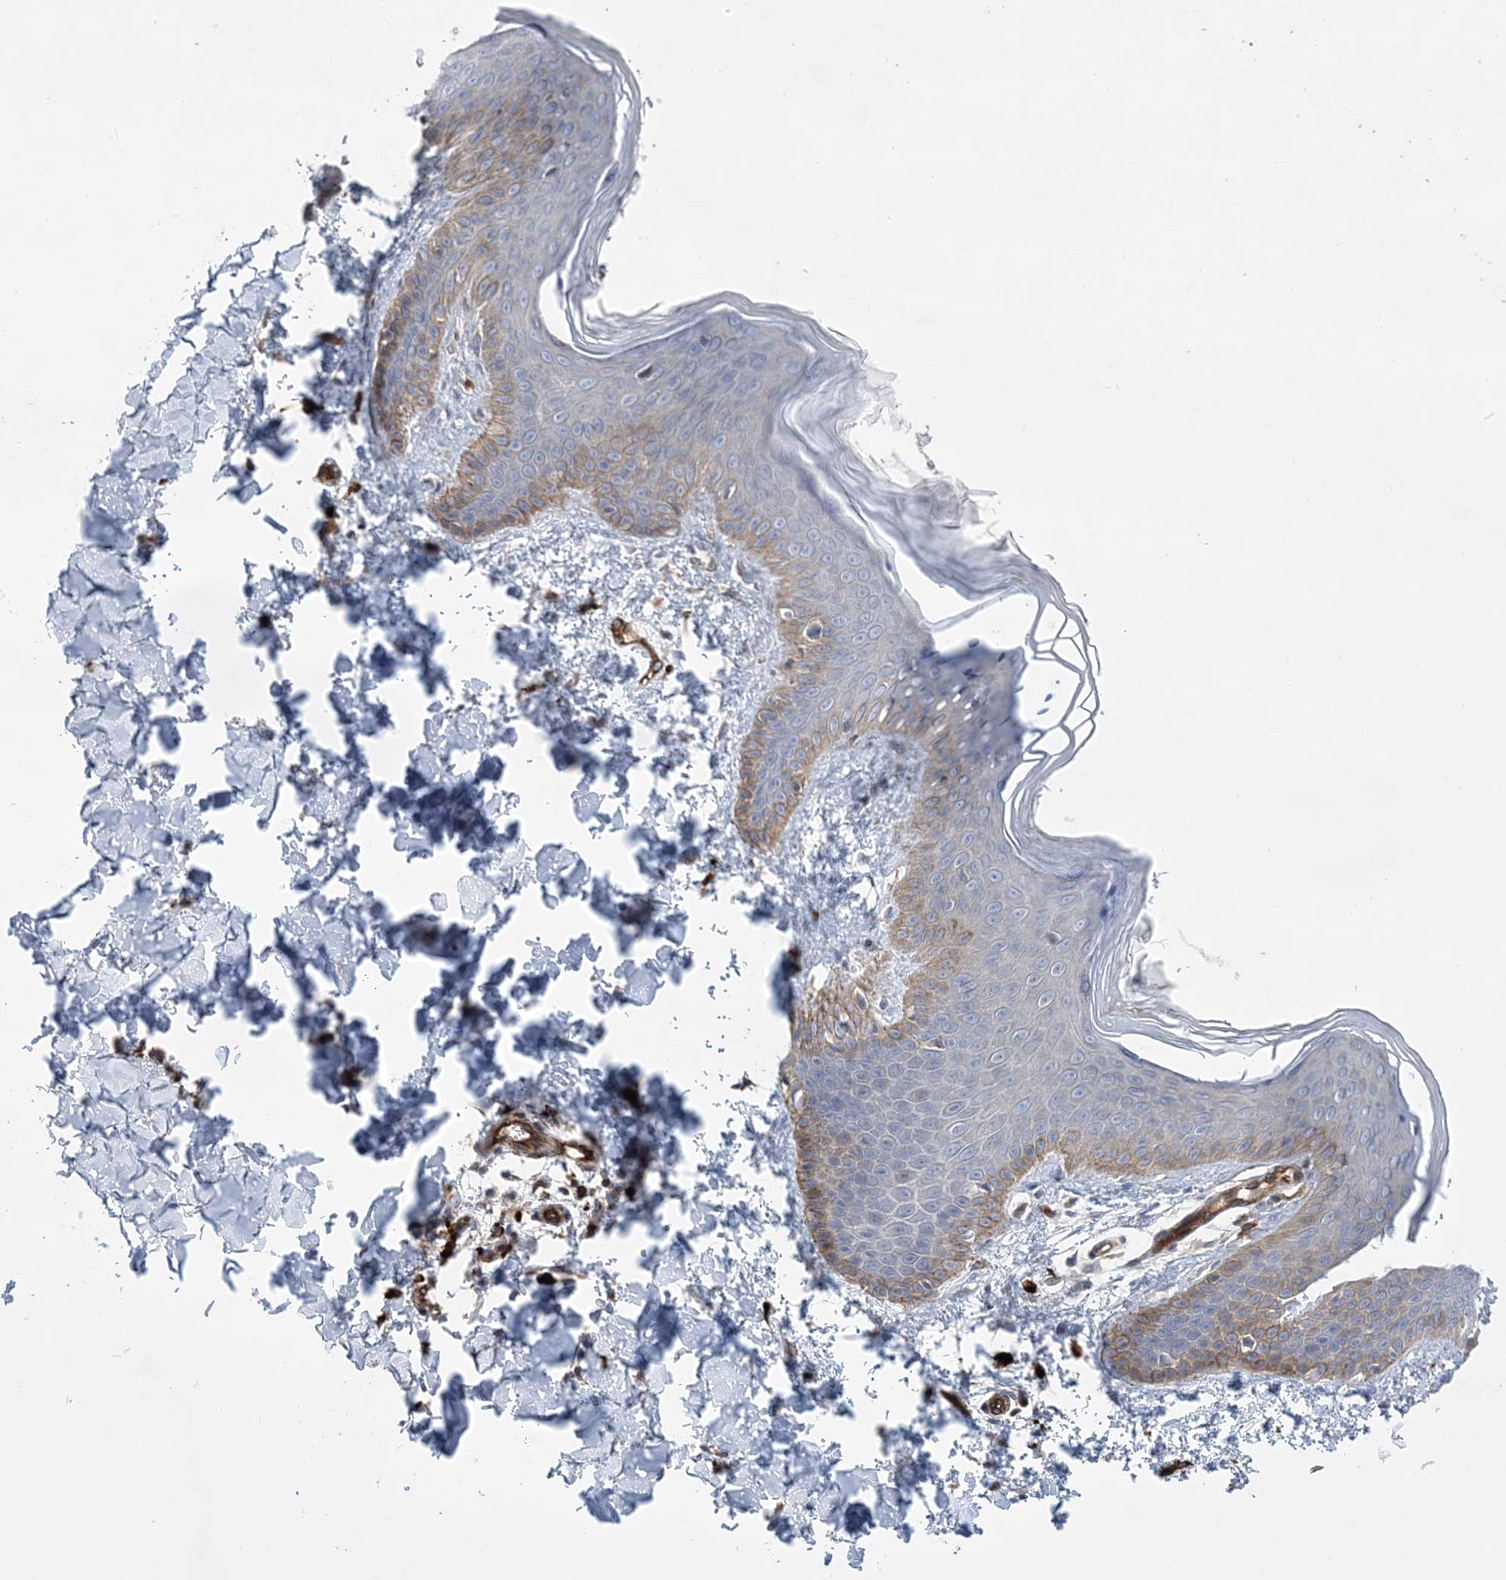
{"staining": {"intensity": "negative", "quantity": "none", "location": "none"}, "tissue": "skin", "cell_type": "Fibroblasts", "image_type": "normal", "snomed": [{"axis": "morphology", "description": "Normal tissue, NOS"}, {"axis": "topography", "description": "Skin"}], "caption": "Fibroblasts are negative for protein expression in benign human skin. (Stains: DAB (3,3'-diaminobenzidine) IHC with hematoxylin counter stain, Microscopy: brightfield microscopy at high magnification).", "gene": "CALN1", "patient": {"sex": "male", "age": 36}}